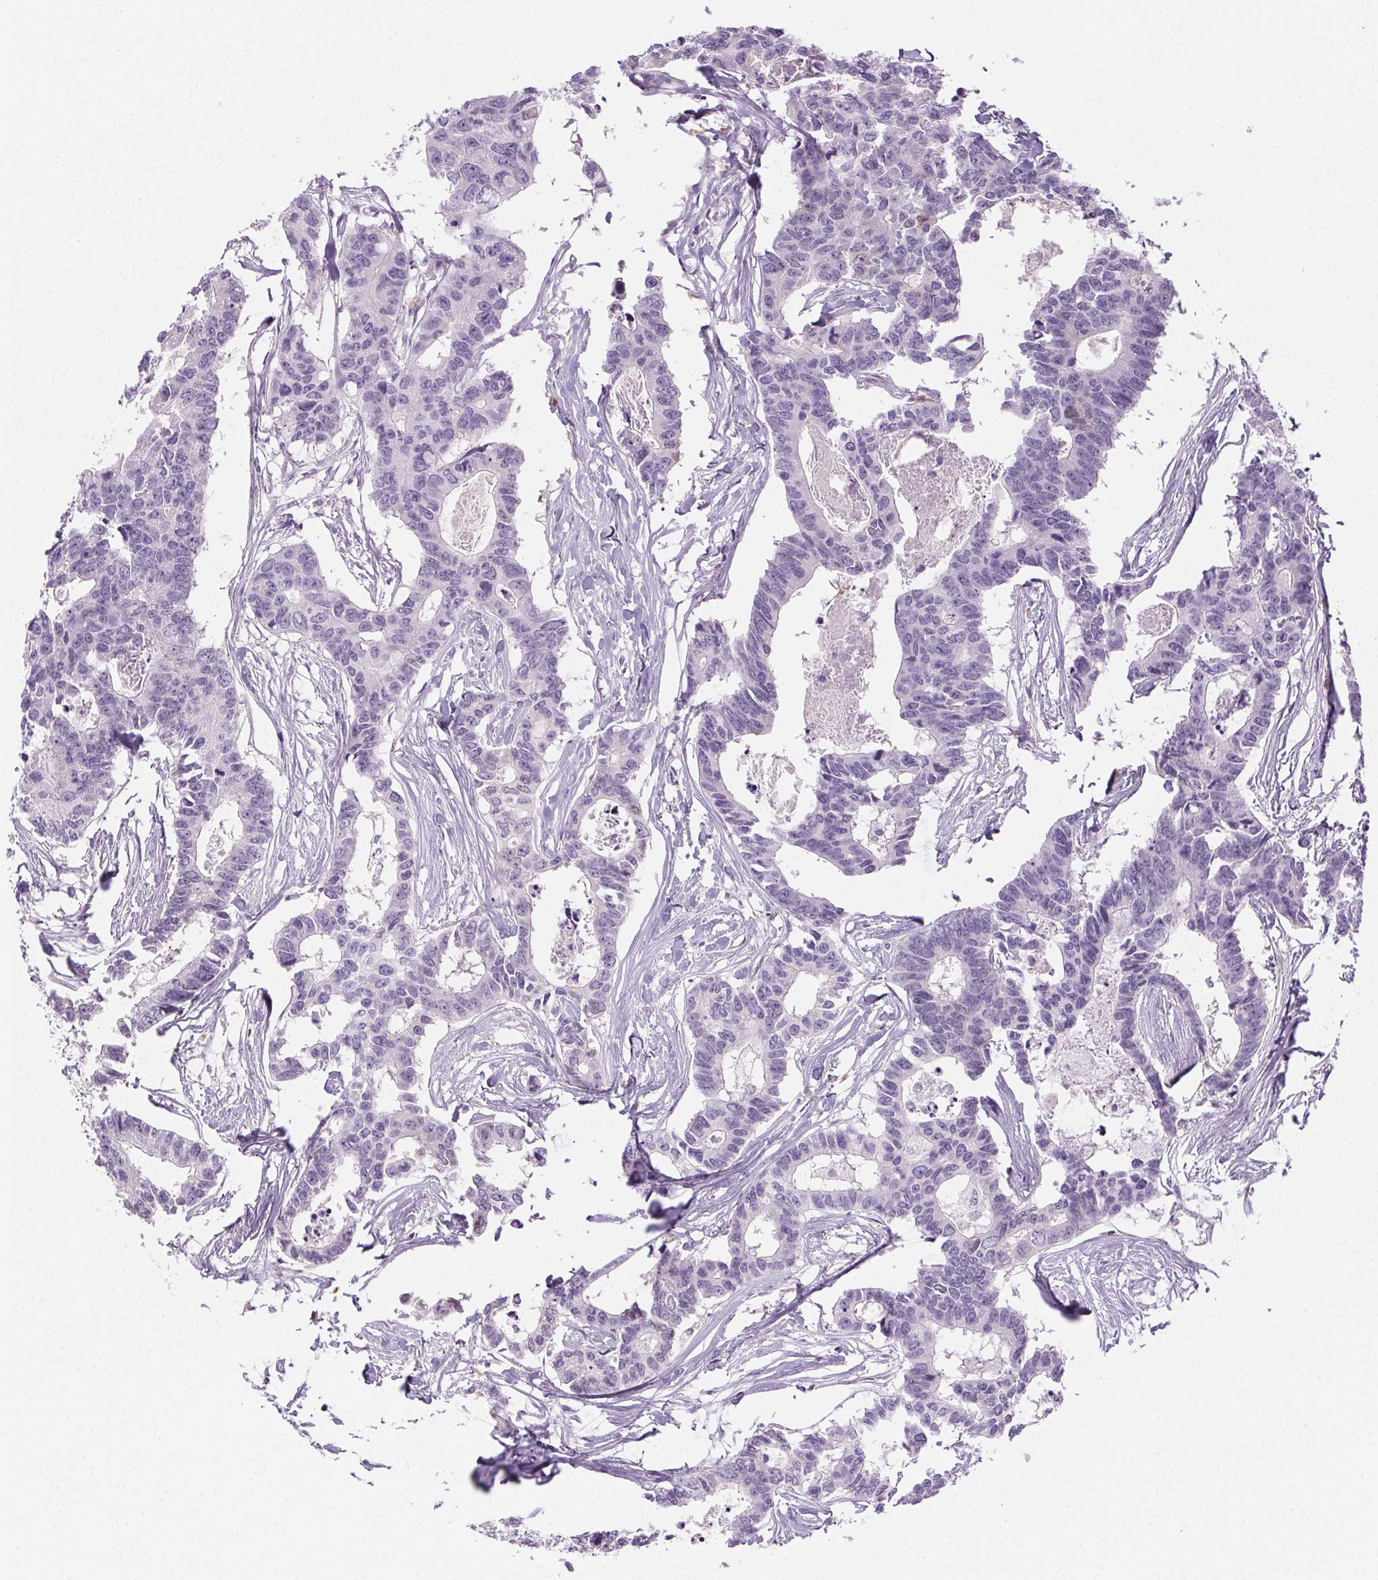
{"staining": {"intensity": "negative", "quantity": "none", "location": "none"}, "tissue": "colorectal cancer", "cell_type": "Tumor cells", "image_type": "cancer", "snomed": [{"axis": "morphology", "description": "Adenocarcinoma, NOS"}, {"axis": "topography", "description": "Rectum"}], "caption": "The photomicrograph displays no significant positivity in tumor cells of colorectal adenocarcinoma.", "gene": "TMEM45A", "patient": {"sex": "male", "age": 57}}